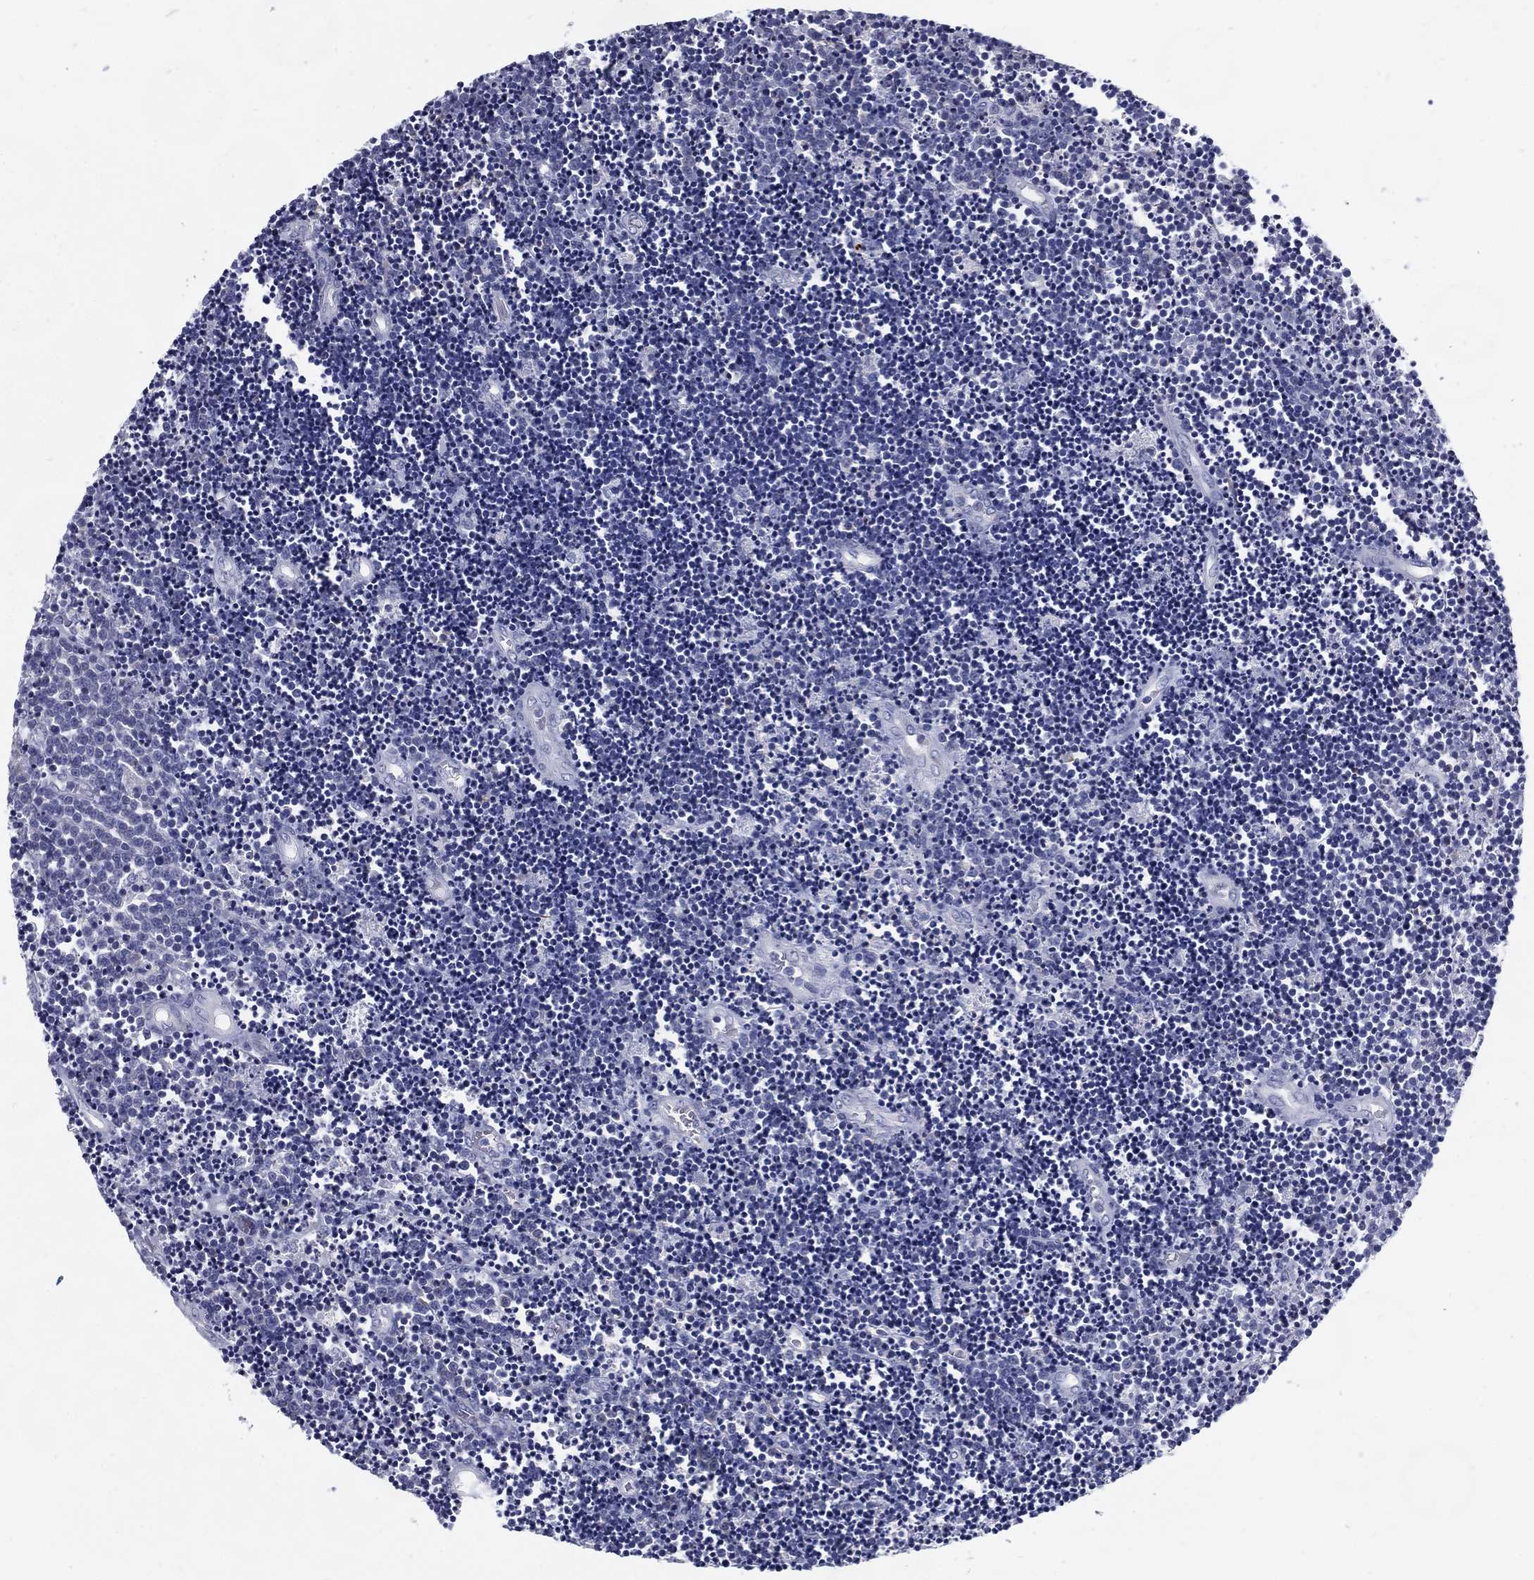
{"staining": {"intensity": "negative", "quantity": "none", "location": "none"}, "tissue": "lymphoma", "cell_type": "Tumor cells", "image_type": "cancer", "snomed": [{"axis": "morphology", "description": "Malignant lymphoma, non-Hodgkin's type, Low grade"}, {"axis": "topography", "description": "Brain"}], "caption": "Malignant lymphoma, non-Hodgkin's type (low-grade) was stained to show a protein in brown. There is no significant staining in tumor cells.", "gene": "C19orf18", "patient": {"sex": "female", "age": 66}}